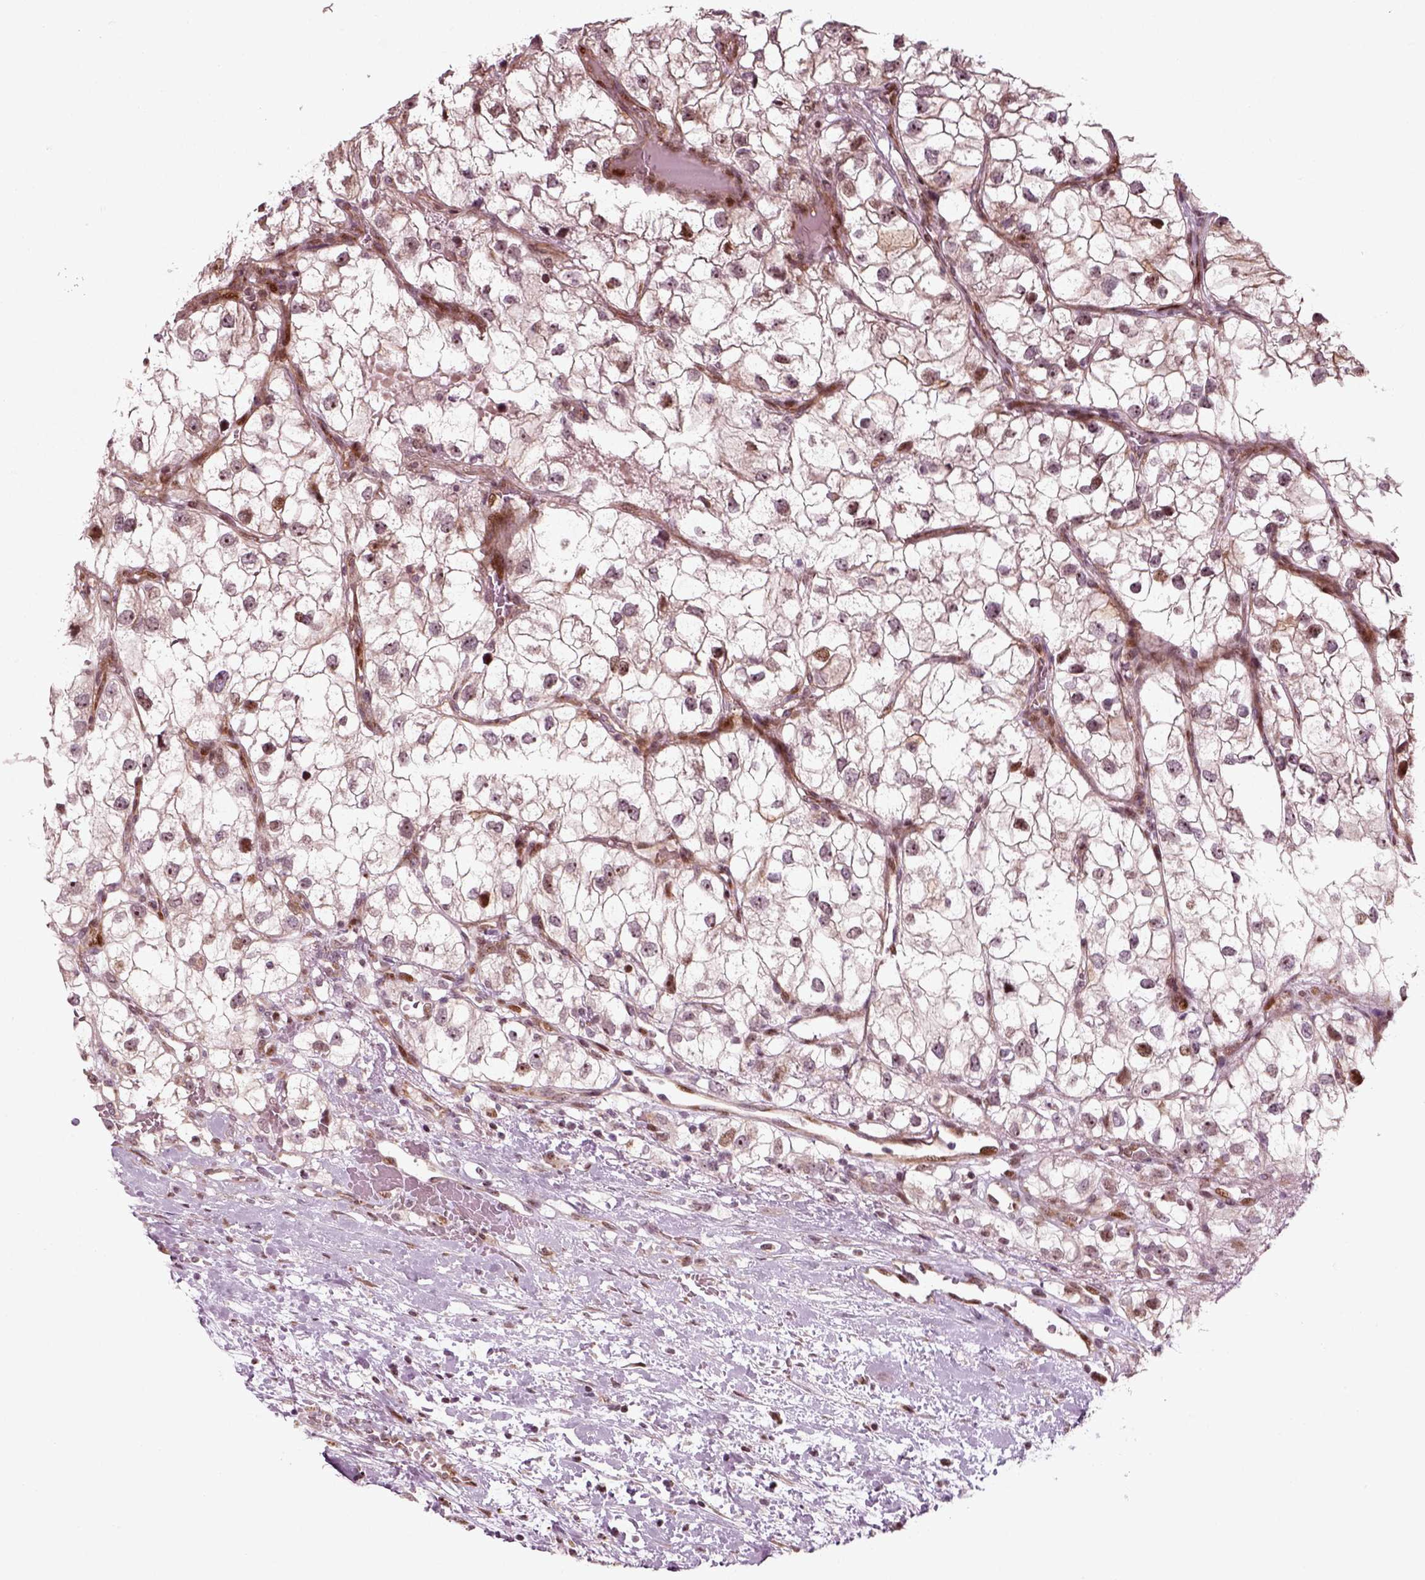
{"staining": {"intensity": "moderate", "quantity": "<25%", "location": "nuclear"}, "tissue": "renal cancer", "cell_type": "Tumor cells", "image_type": "cancer", "snomed": [{"axis": "morphology", "description": "Adenocarcinoma, NOS"}, {"axis": "topography", "description": "Kidney"}], "caption": "There is low levels of moderate nuclear expression in tumor cells of renal adenocarcinoma, as demonstrated by immunohistochemical staining (brown color).", "gene": "CDC14A", "patient": {"sex": "male", "age": 59}}